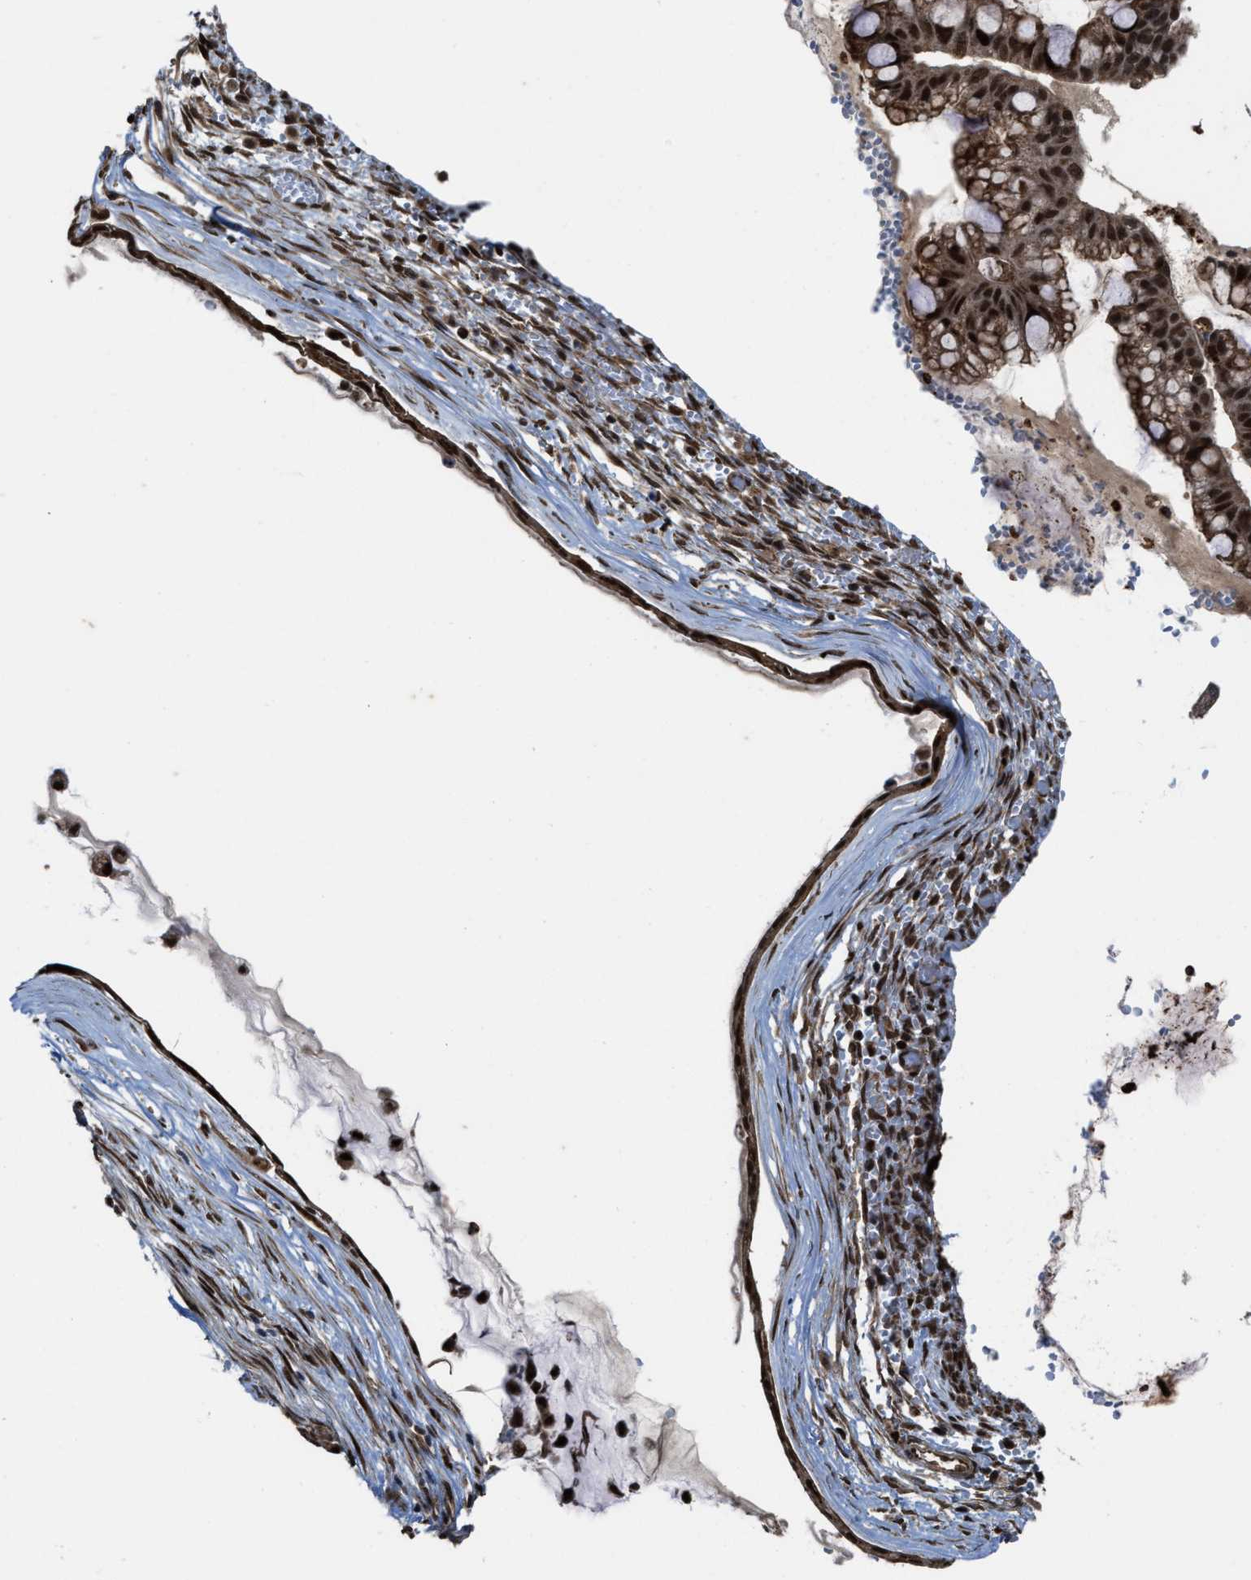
{"staining": {"intensity": "strong", "quantity": ">75%", "location": "cytoplasmic/membranous,nuclear"}, "tissue": "ovarian cancer", "cell_type": "Tumor cells", "image_type": "cancer", "snomed": [{"axis": "morphology", "description": "Cystadenocarcinoma, mucinous, NOS"}, {"axis": "topography", "description": "Ovary"}], "caption": "A high-resolution histopathology image shows immunohistochemistry staining of ovarian cancer, which reveals strong cytoplasmic/membranous and nuclear staining in approximately >75% of tumor cells.", "gene": "ZNF250", "patient": {"sex": "female", "age": 73}}